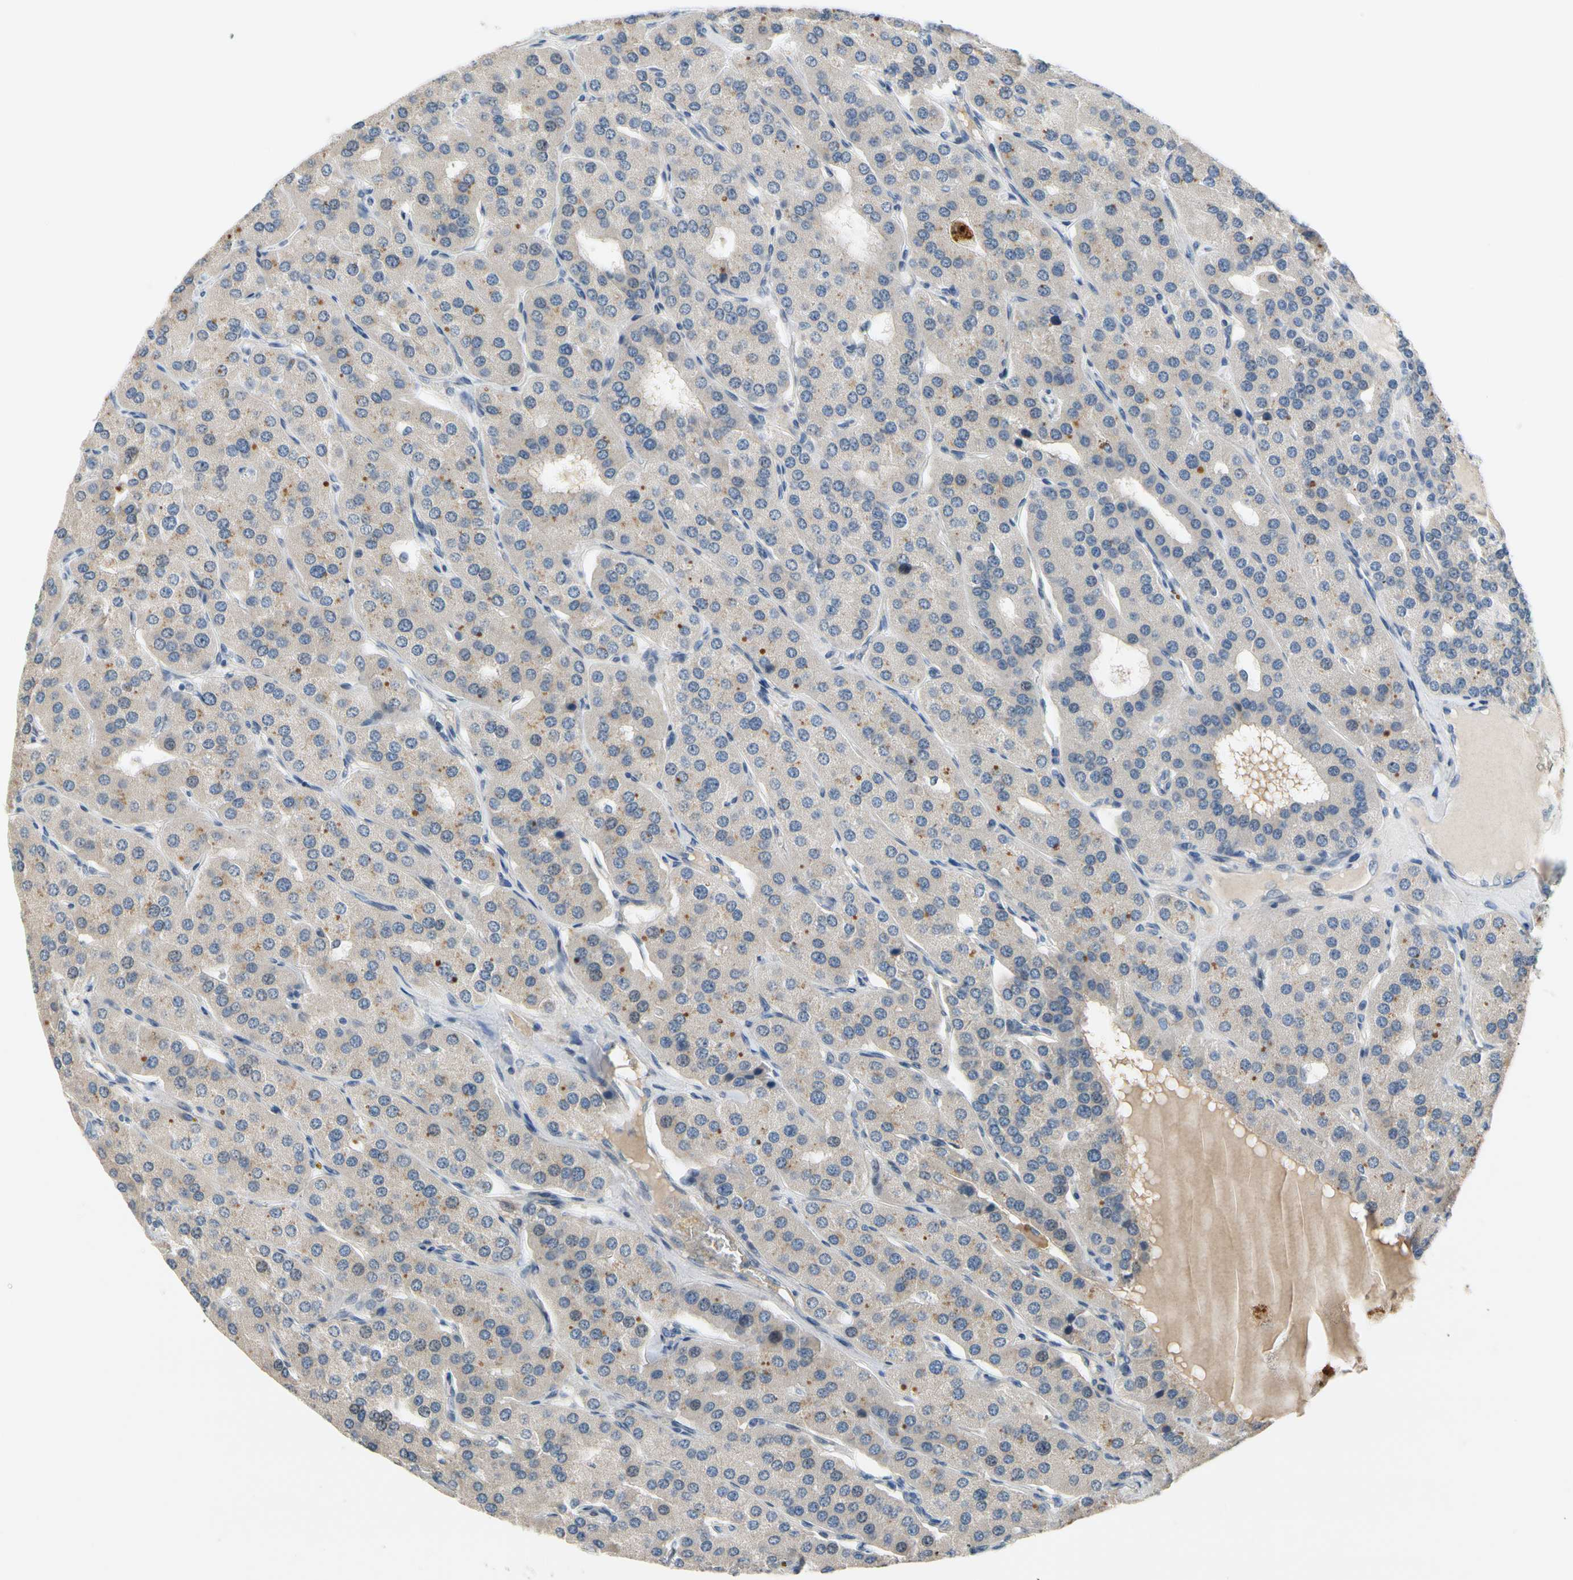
{"staining": {"intensity": "moderate", "quantity": "<25%", "location": "cytoplasmic/membranous"}, "tissue": "parathyroid gland", "cell_type": "Glandular cells", "image_type": "normal", "snomed": [{"axis": "morphology", "description": "Normal tissue, NOS"}, {"axis": "morphology", "description": "Adenoma, NOS"}, {"axis": "topography", "description": "Parathyroid gland"}], "caption": "IHC of normal parathyroid gland demonstrates low levels of moderate cytoplasmic/membranous staining in approximately <25% of glandular cells. (Brightfield microscopy of DAB IHC at high magnification).", "gene": "SLC27A6", "patient": {"sex": "female", "age": 86}}